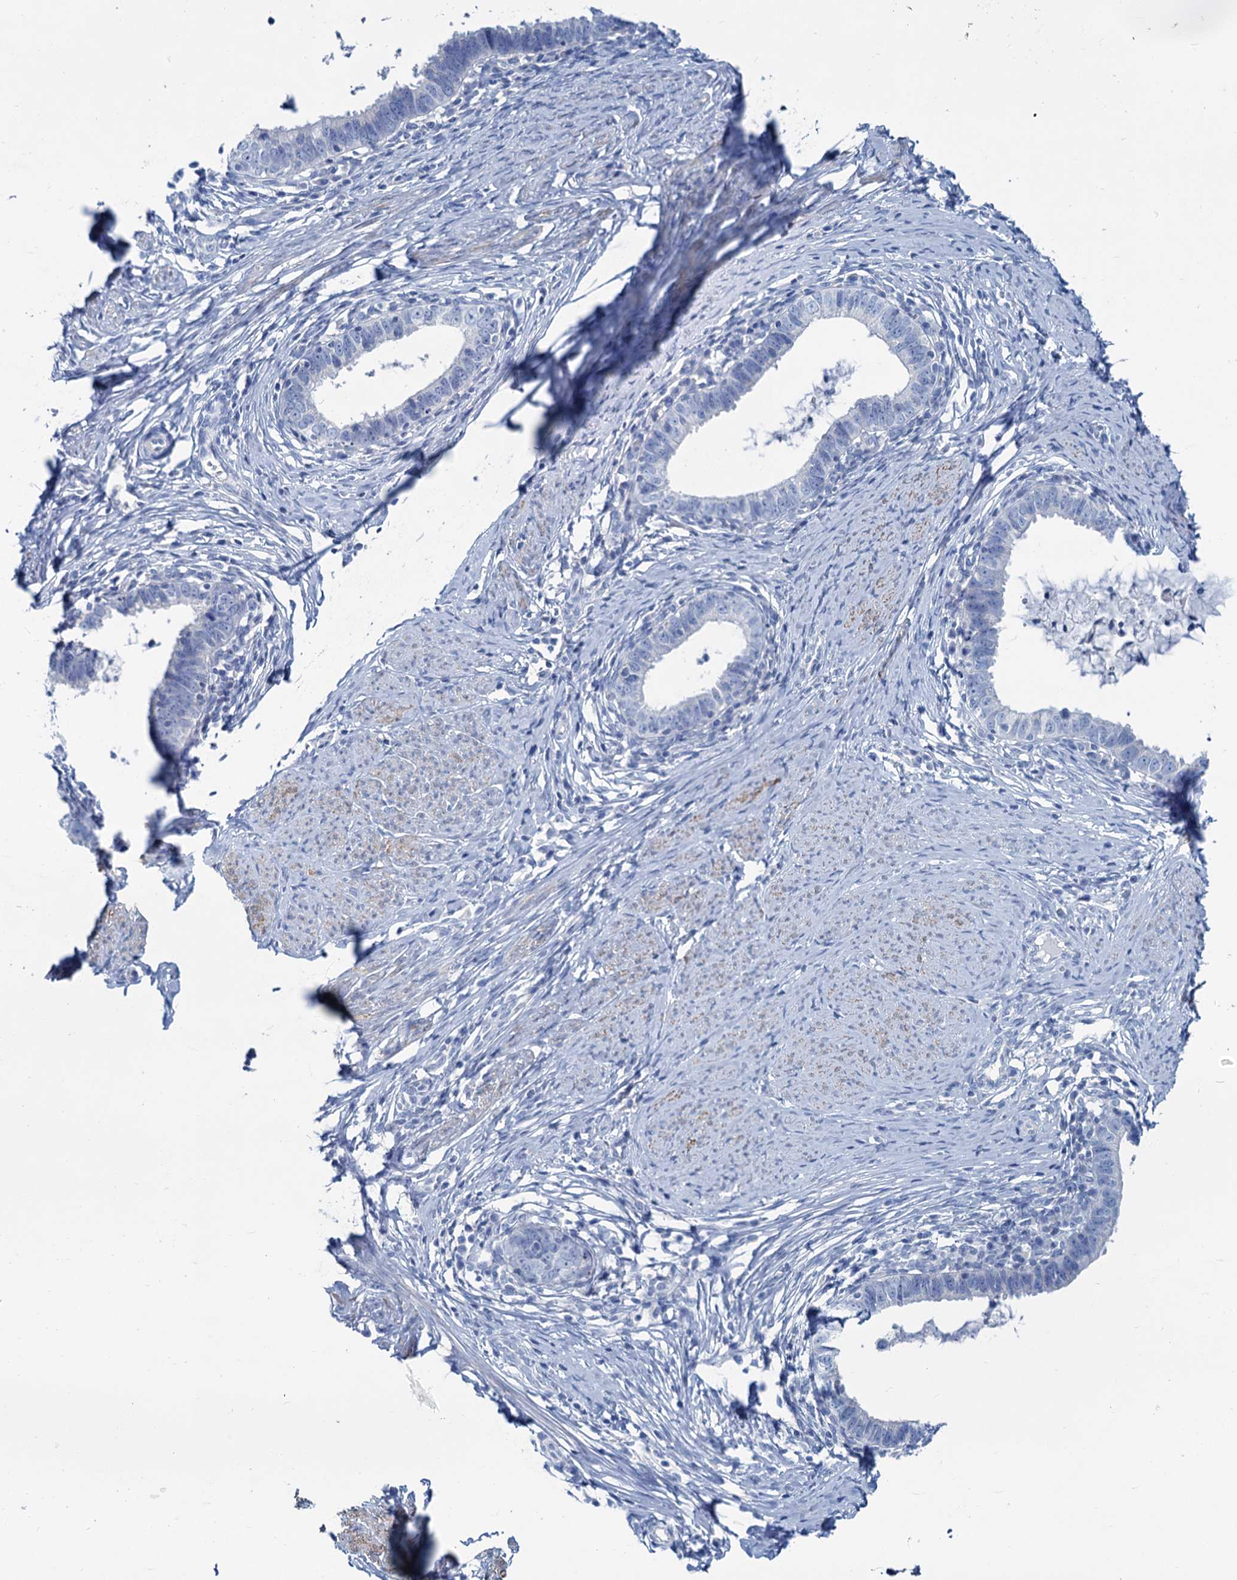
{"staining": {"intensity": "negative", "quantity": "none", "location": "none"}, "tissue": "cervical cancer", "cell_type": "Tumor cells", "image_type": "cancer", "snomed": [{"axis": "morphology", "description": "Adenocarcinoma, NOS"}, {"axis": "topography", "description": "Cervix"}], "caption": "Immunohistochemistry of human adenocarcinoma (cervical) reveals no staining in tumor cells. The staining is performed using DAB (3,3'-diaminobenzidine) brown chromogen with nuclei counter-stained in using hematoxylin.", "gene": "SLC1A3", "patient": {"sex": "female", "age": 36}}